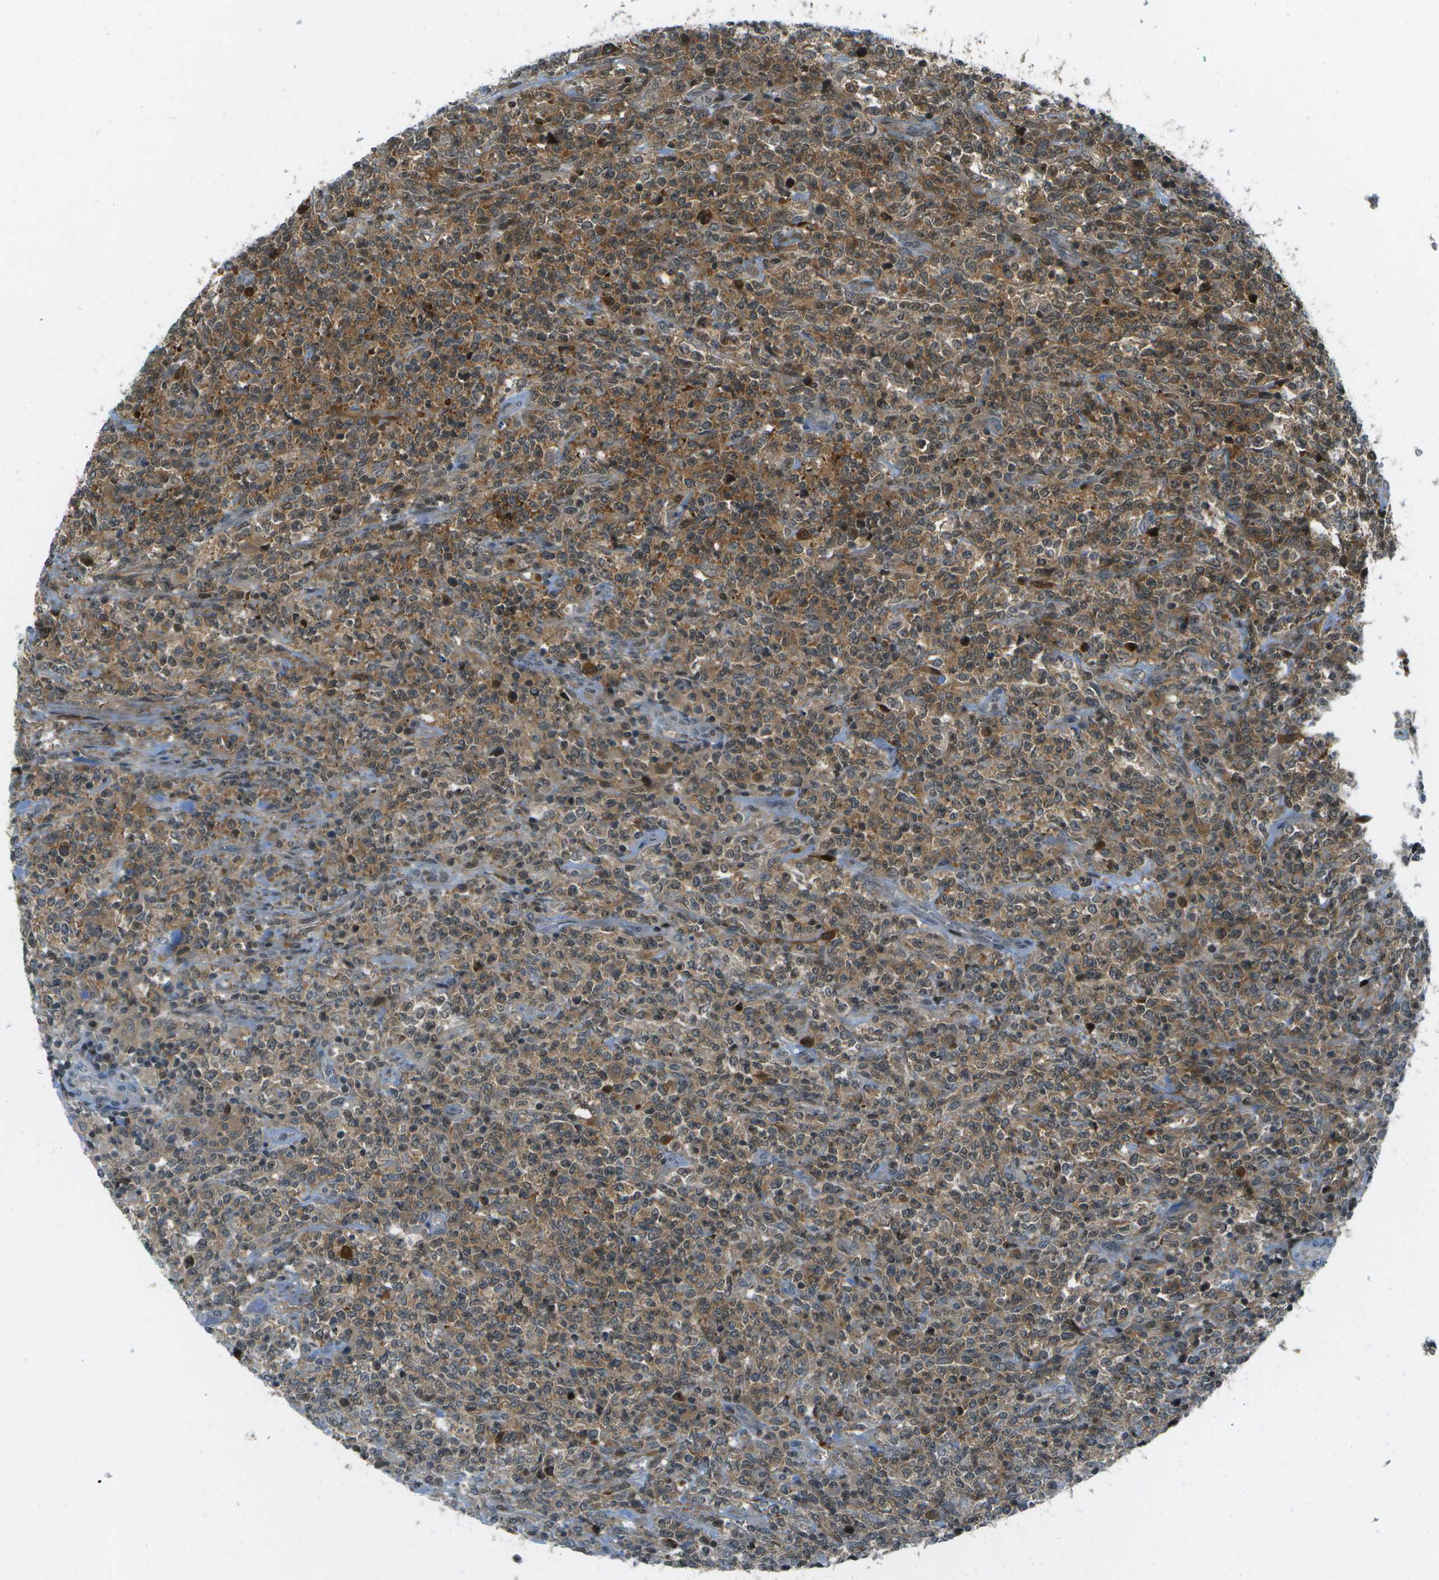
{"staining": {"intensity": "moderate", "quantity": "25%-75%", "location": "cytoplasmic/membranous"}, "tissue": "lymphoma", "cell_type": "Tumor cells", "image_type": "cancer", "snomed": [{"axis": "morphology", "description": "Malignant lymphoma, non-Hodgkin's type, High grade"}, {"axis": "topography", "description": "Soft tissue"}], "caption": "Tumor cells demonstrate moderate cytoplasmic/membranous staining in about 25%-75% of cells in lymphoma.", "gene": "TMEM19", "patient": {"sex": "male", "age": 18}}